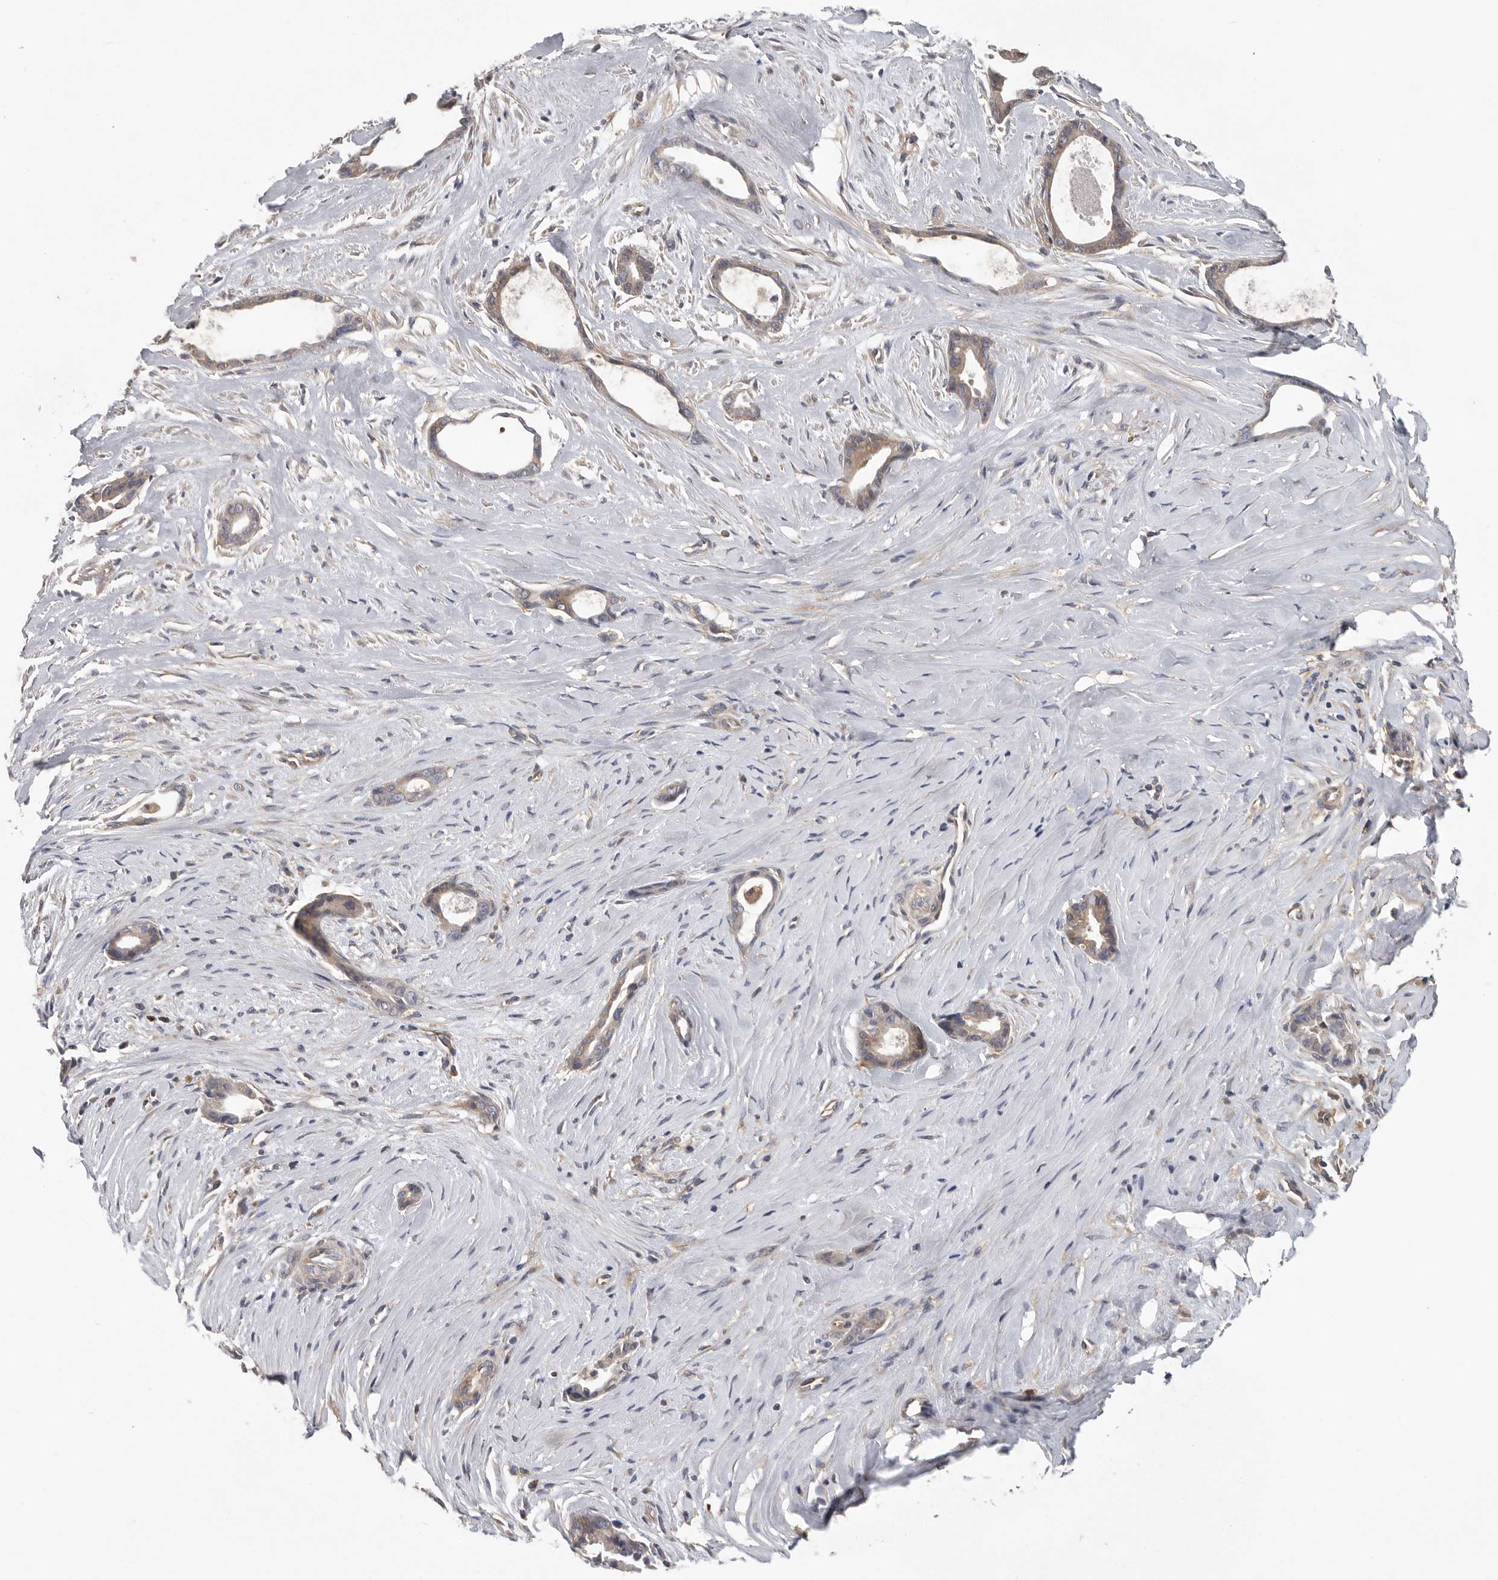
{"staining": {"intensity": "weak", "quantity": "25%-75%", "location": "cytoplasmic/membranous"}, "tissue": "liver cancer", "cell_type": "Tumor cells", "image_type": "cancer", "snomed": [{"axis": "morphology", "description": "Cholangiocarcinoma"}, {"axis": "topography", "description": "Liver"}], "caption": "Weak cytoplasmic/membranous expression is appreciated in approximately 25%-75% of tumor cells in liver cholangiocarcinoma.", "gene": "OXR1", "patient": {"sex": "female", "age": 55}}